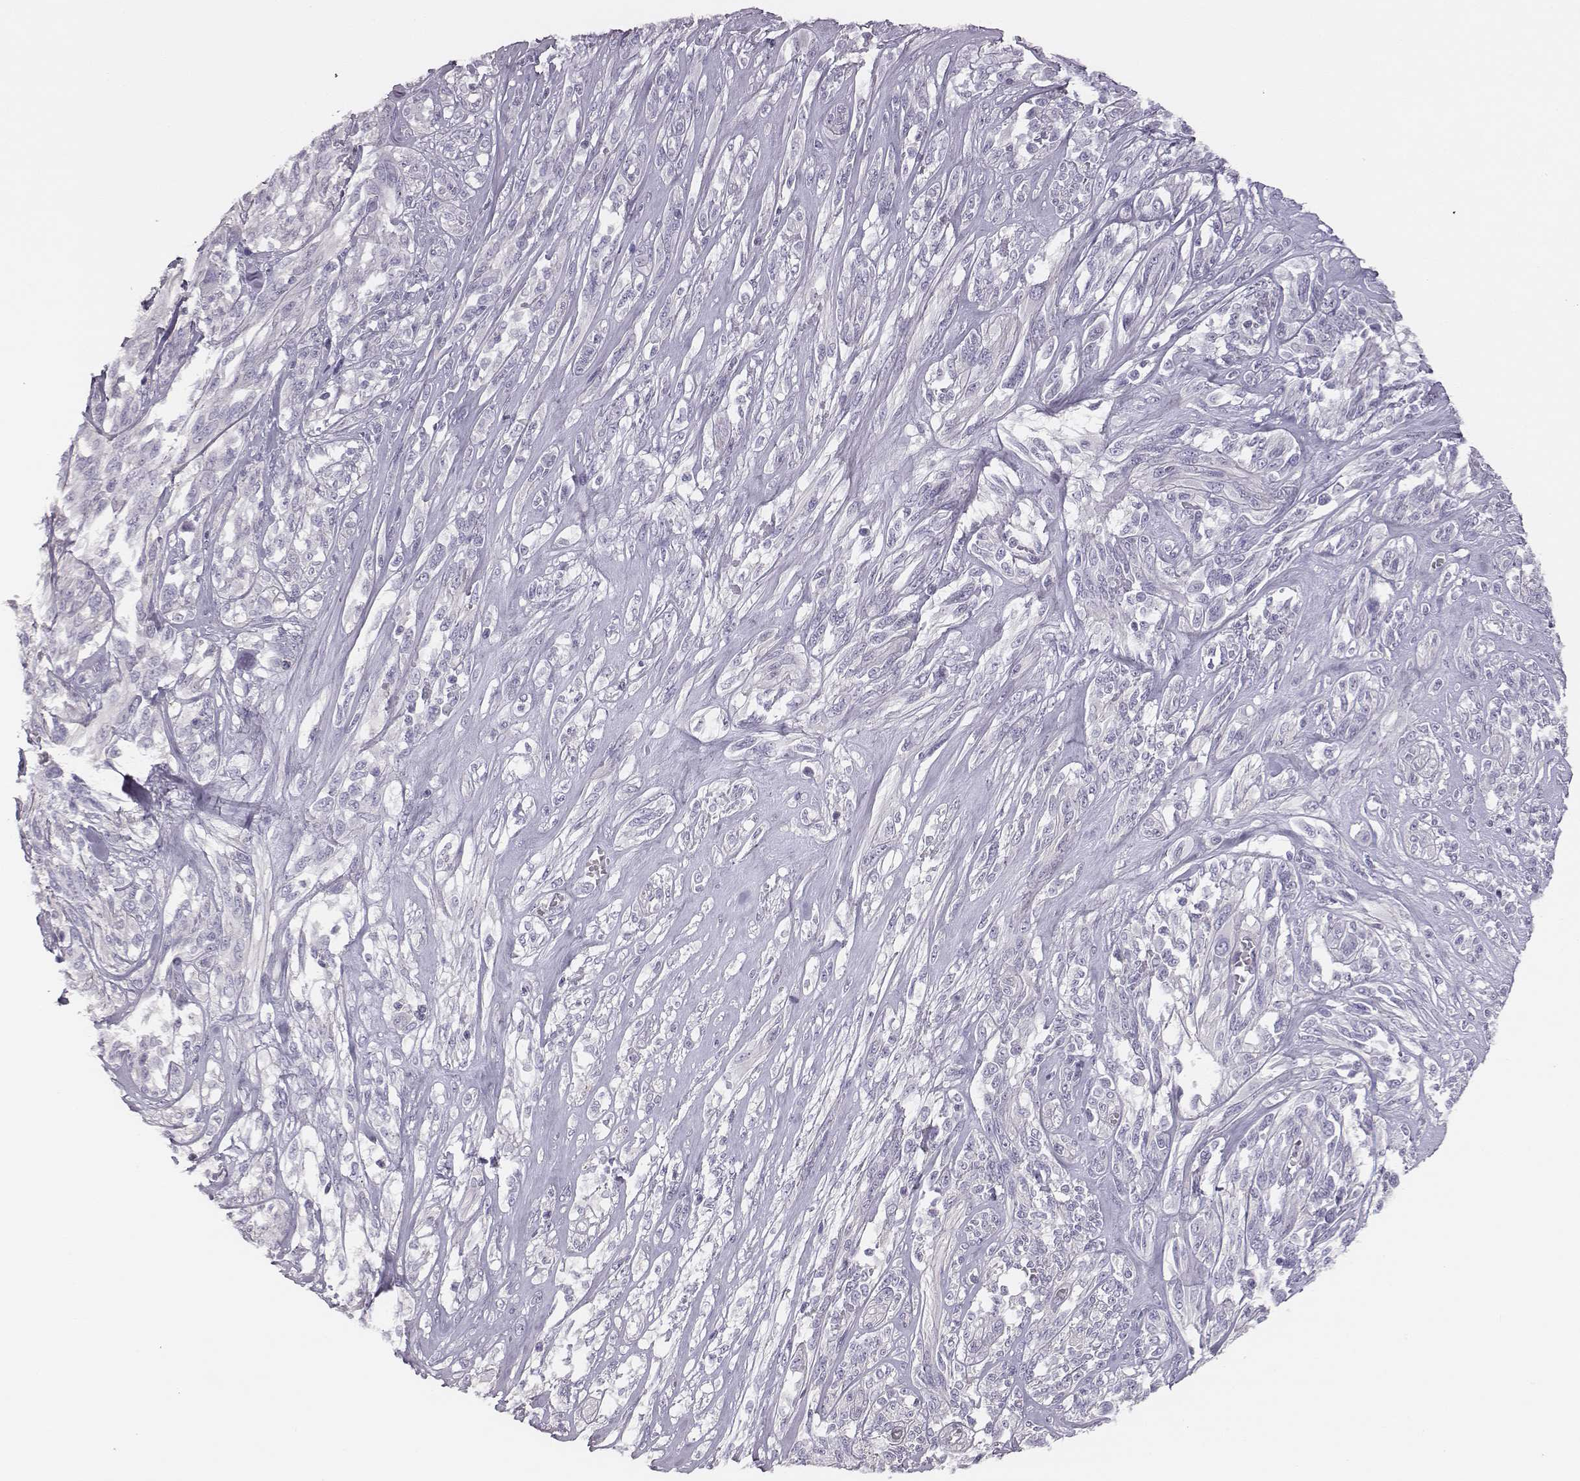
{"staining": {"intensity": "negative", "quantity": "none", "location": "none"}, "tissue": "melanoma", "cell_type": "Tumor cells", "image_type": "cancer", "snomed": [{"axis": "morphology", "description": "Malignant melanoma, NOS"}, {"axis": "topography", "description": "Skin"}], "caption": "A micrograph of human melanoma is negative for staining in tumor cells.", "gene": "ADAM7", "patient": {"sex": "female", "age": 91}}